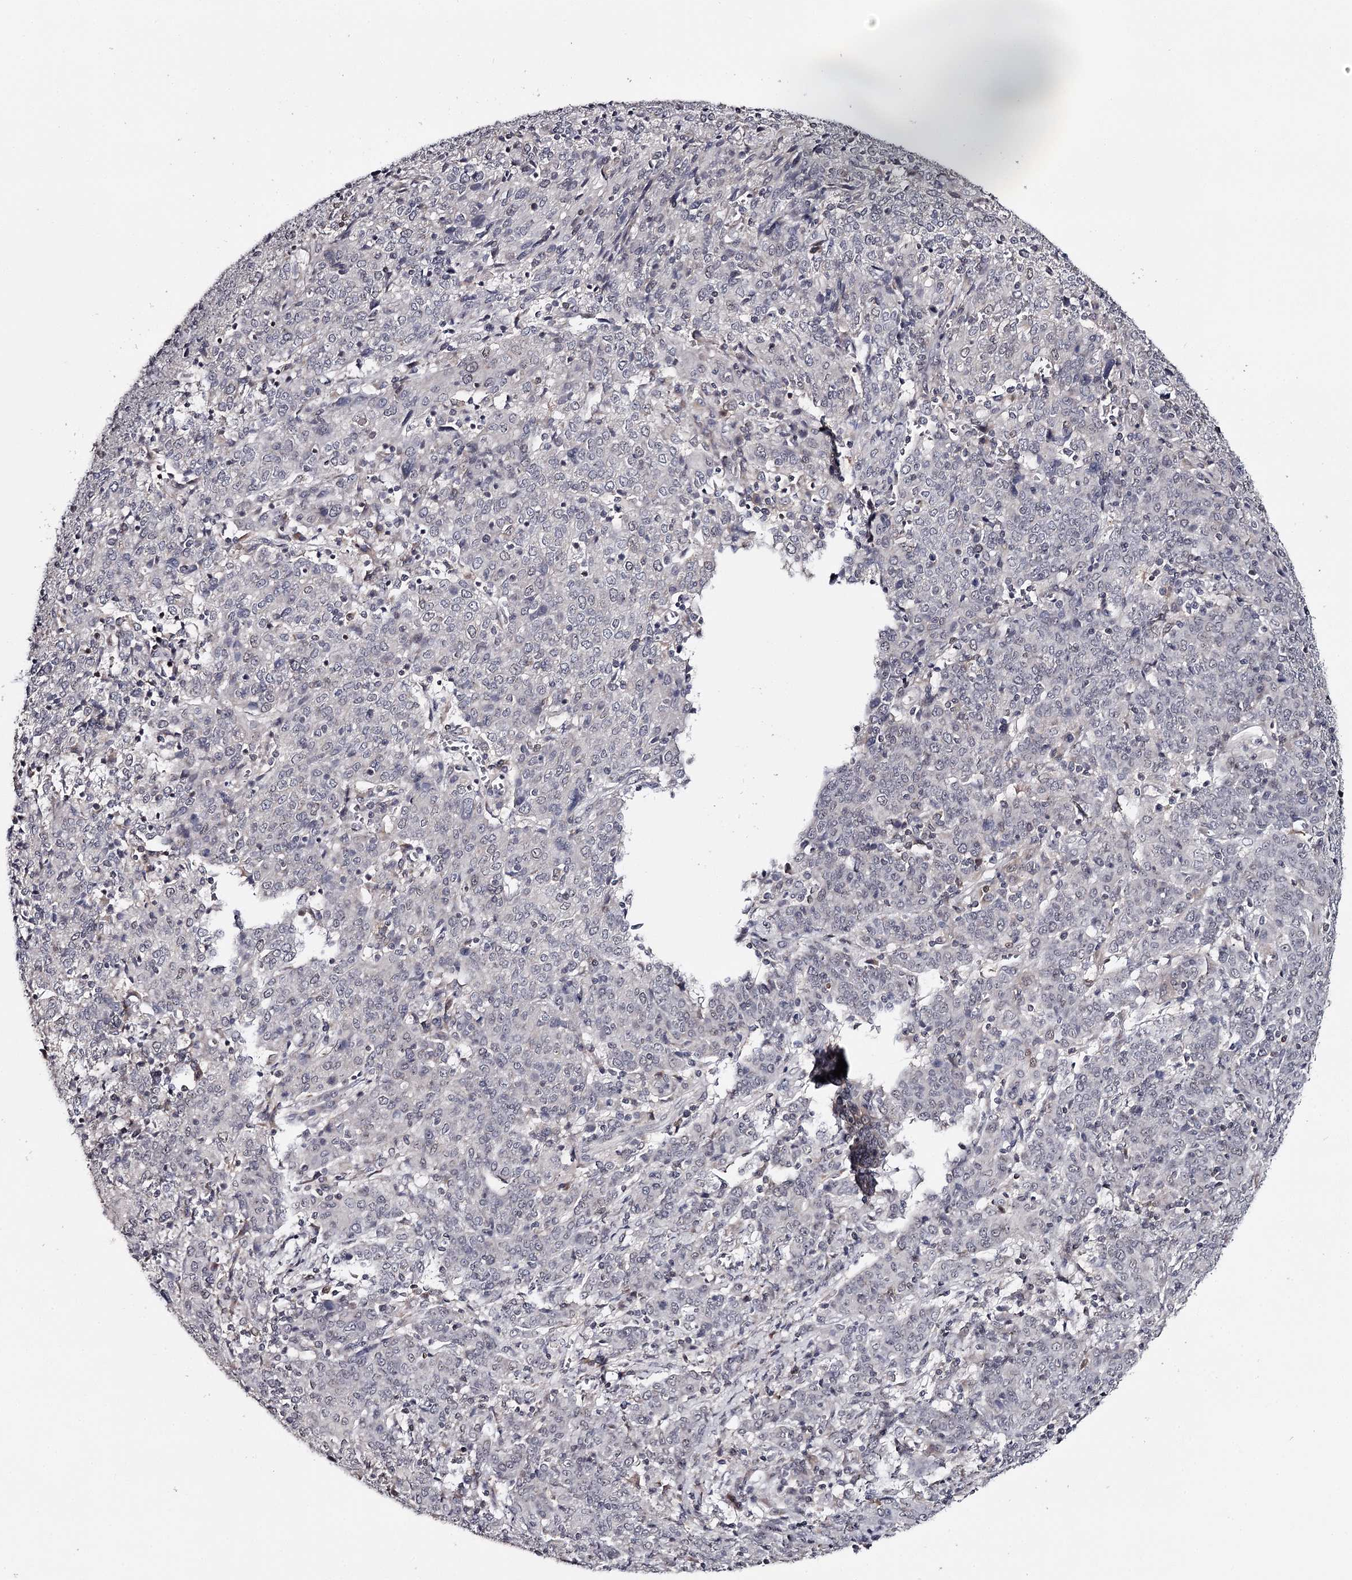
{"staining": {"intensity": "negative", "quantity": "none", "location": "none"}, "tissue": "cervical cancer", "cell_type": "Tumor cells", "image_type": "cancer", "snomed": [{"axis": "morphology", "description": "Squamous cell carcinoma, NOS"}, {"axis": "topography", "description": "Cervix"}], "caption": "Human cervical cancer (squamous cell carcinoma) stained for a protein using immunohistochemistry demonstrates no staining in tumor cells.", "gene": "GTSF1", "patient": {"sex": "female", "age": 67}}